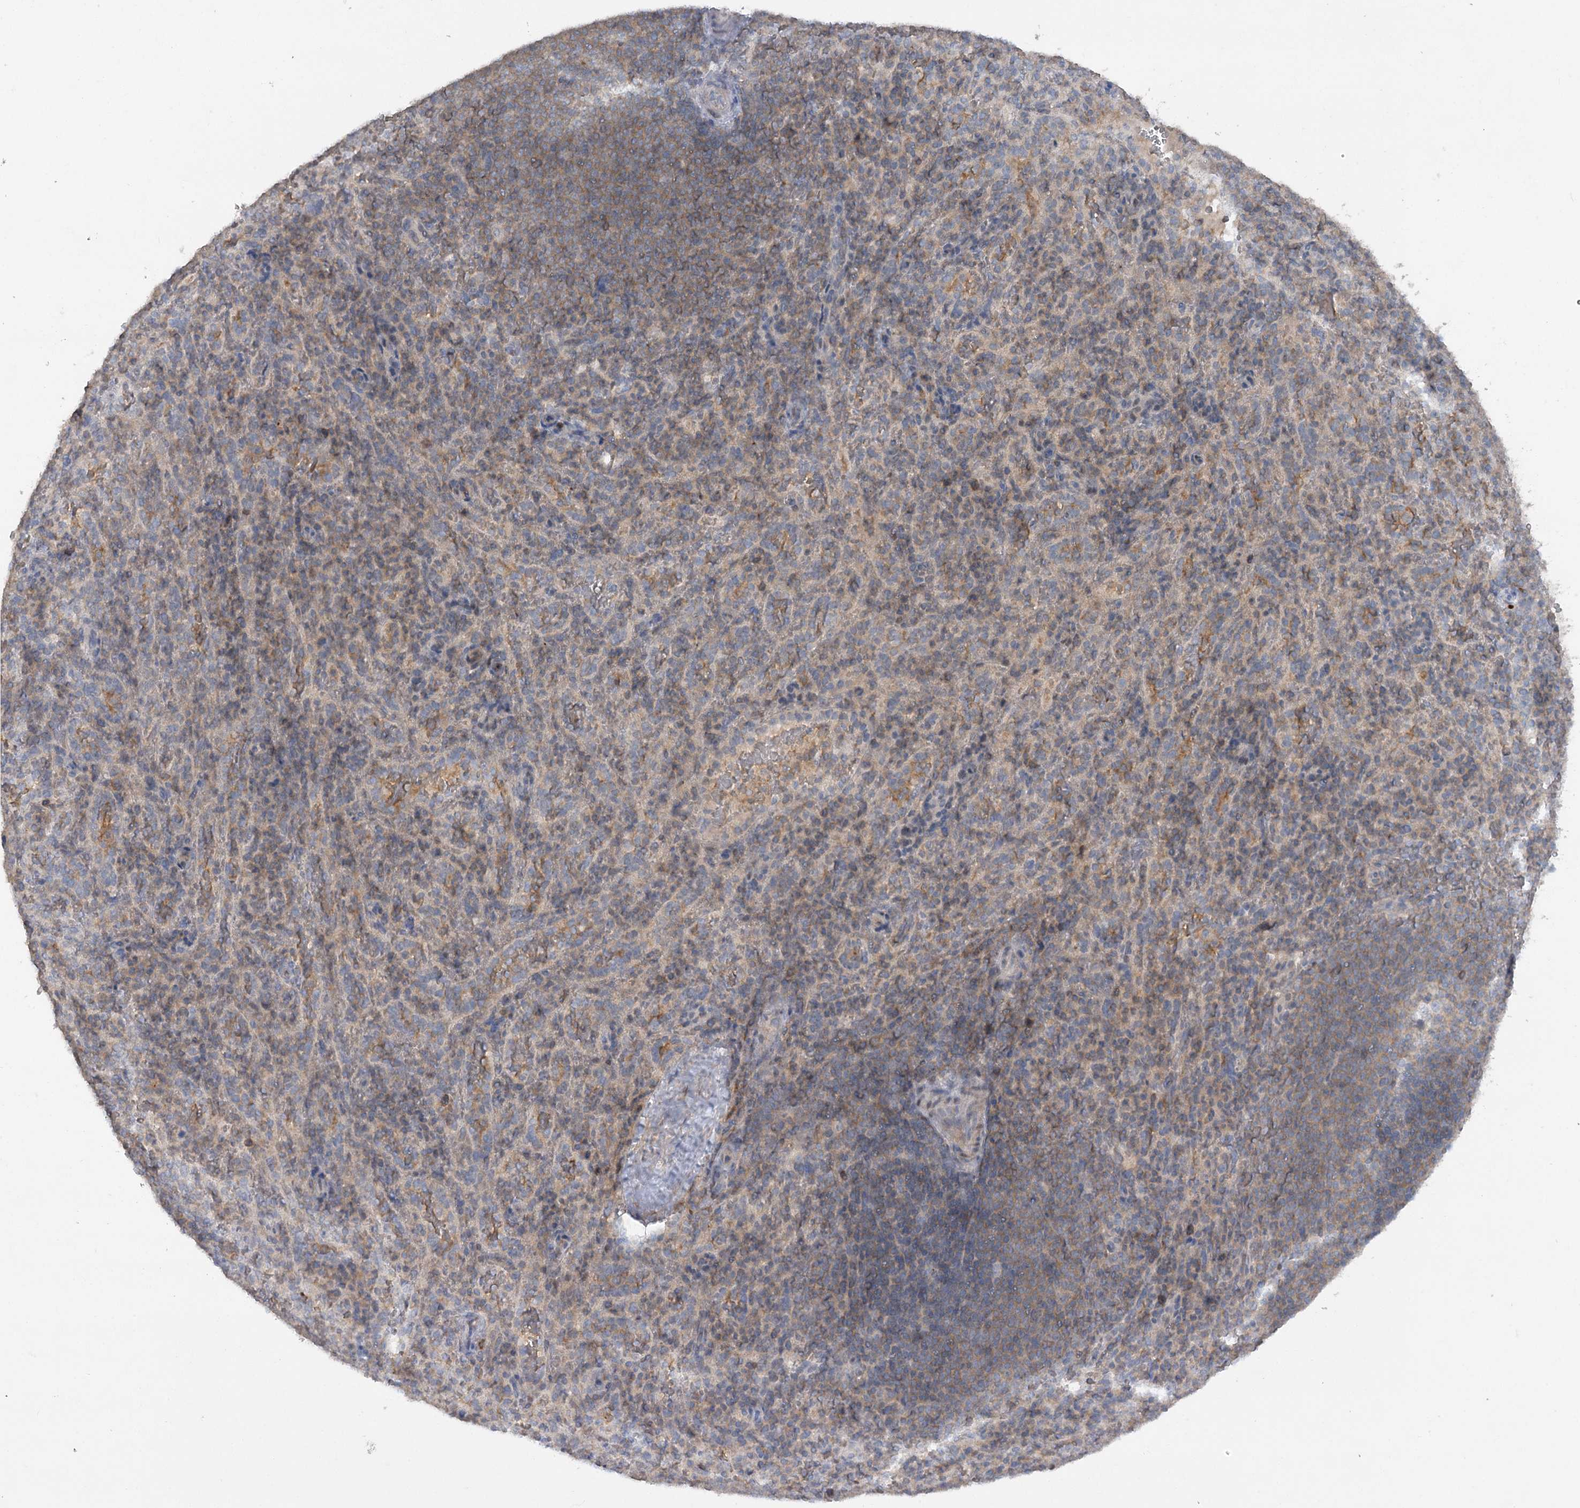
{"staining": {"intensity": "weak", "quantity": "<25%", "location": "cytoplasmic/membranous"}, "tissue": "spleen", "cell_type": "Cells in red pulp", "image_type": "normal", "snomed": [{"axis": "morphology", "description": "Normal tissue, NOS"}, {"axis": "topography", "description": "Spleen"}], "caption": "Spleen was stained to show a protein in brown. There is no significant expression in cells in red pulp. (Stains: DAB immunohistochemistry (IHC) with hematoxylin counter stain, Microscopy: brightfield microscopy at high magnification).", "gene": "TRAF3IP1", "patient": {"sex": "female", "age": 21}}